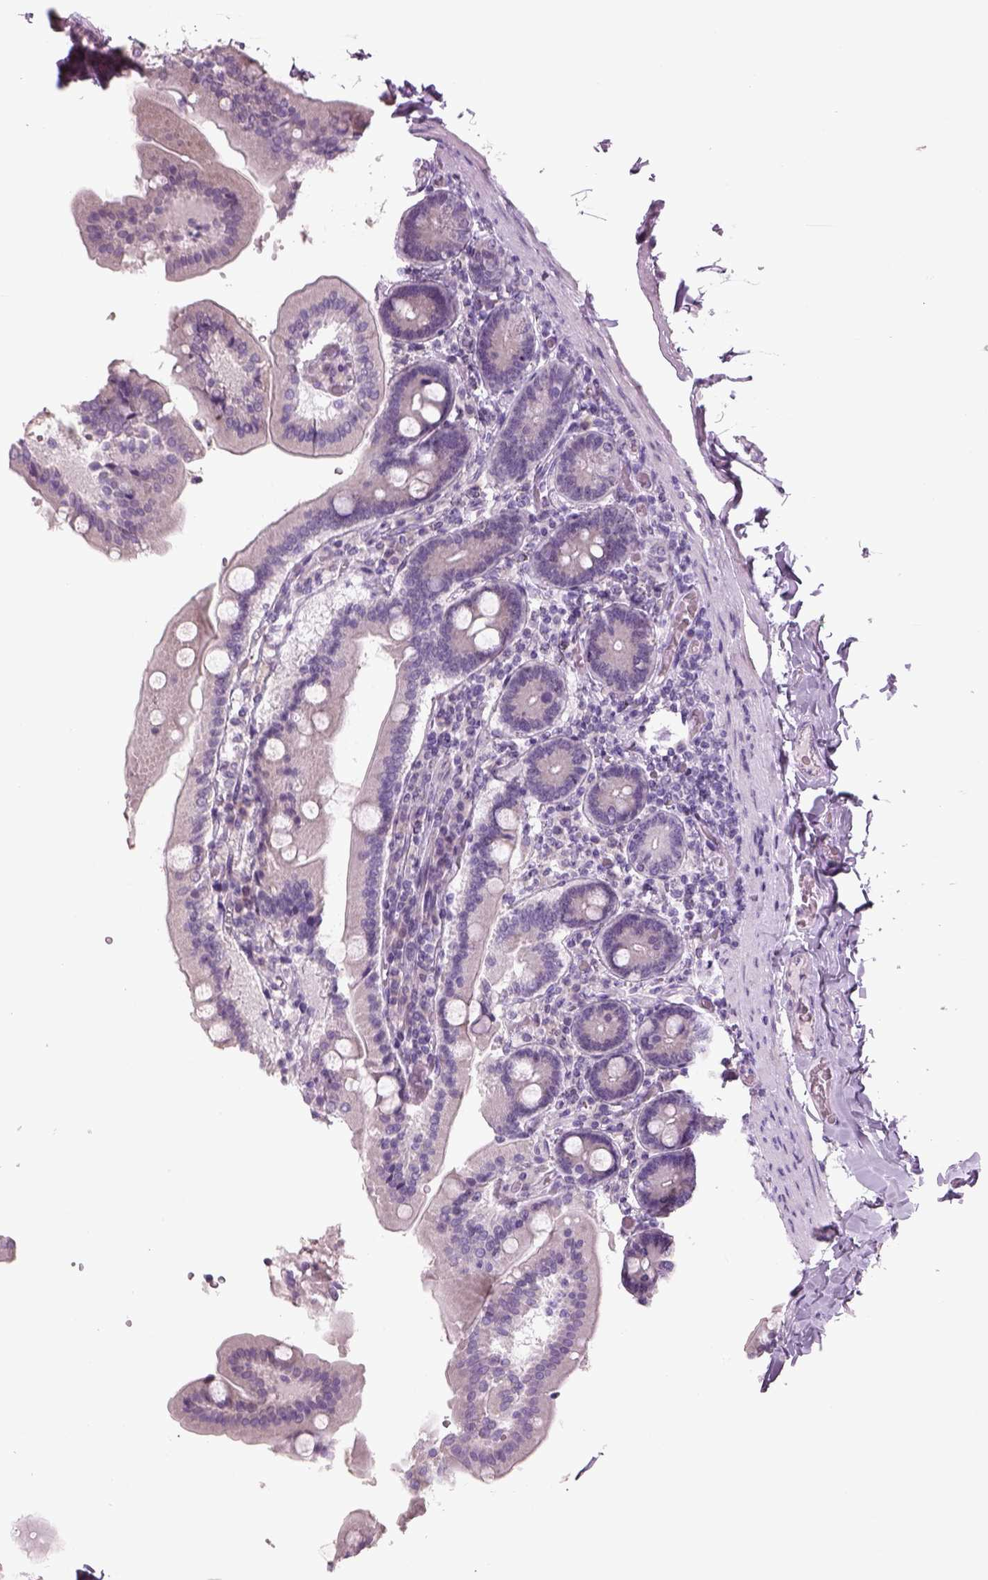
{"staining": {"intensity": "negative", "quantity": "none", "location": "none"}, "tissue": "duodenum", "cell_type": "Glandular cells", "image_type": "normal", "snomed": [{"axis": "morphology", "description": "Normal tissue, NOS"}, {"axis": "topography", "description": "Duodenum"}], "caption": "Immunohistochemistry (IHC) image of unremarkable duodenum: human duodenum stained with DAB displays no significant protein staining in glandular cells. (Stains: DAB immunohistochemistry (IHC) with hematoxylin counter stain, Microscopy: brightfield microscopy at high magnification).", "gene": "PENK", "patient": {"sex": "female", "age": 62}}